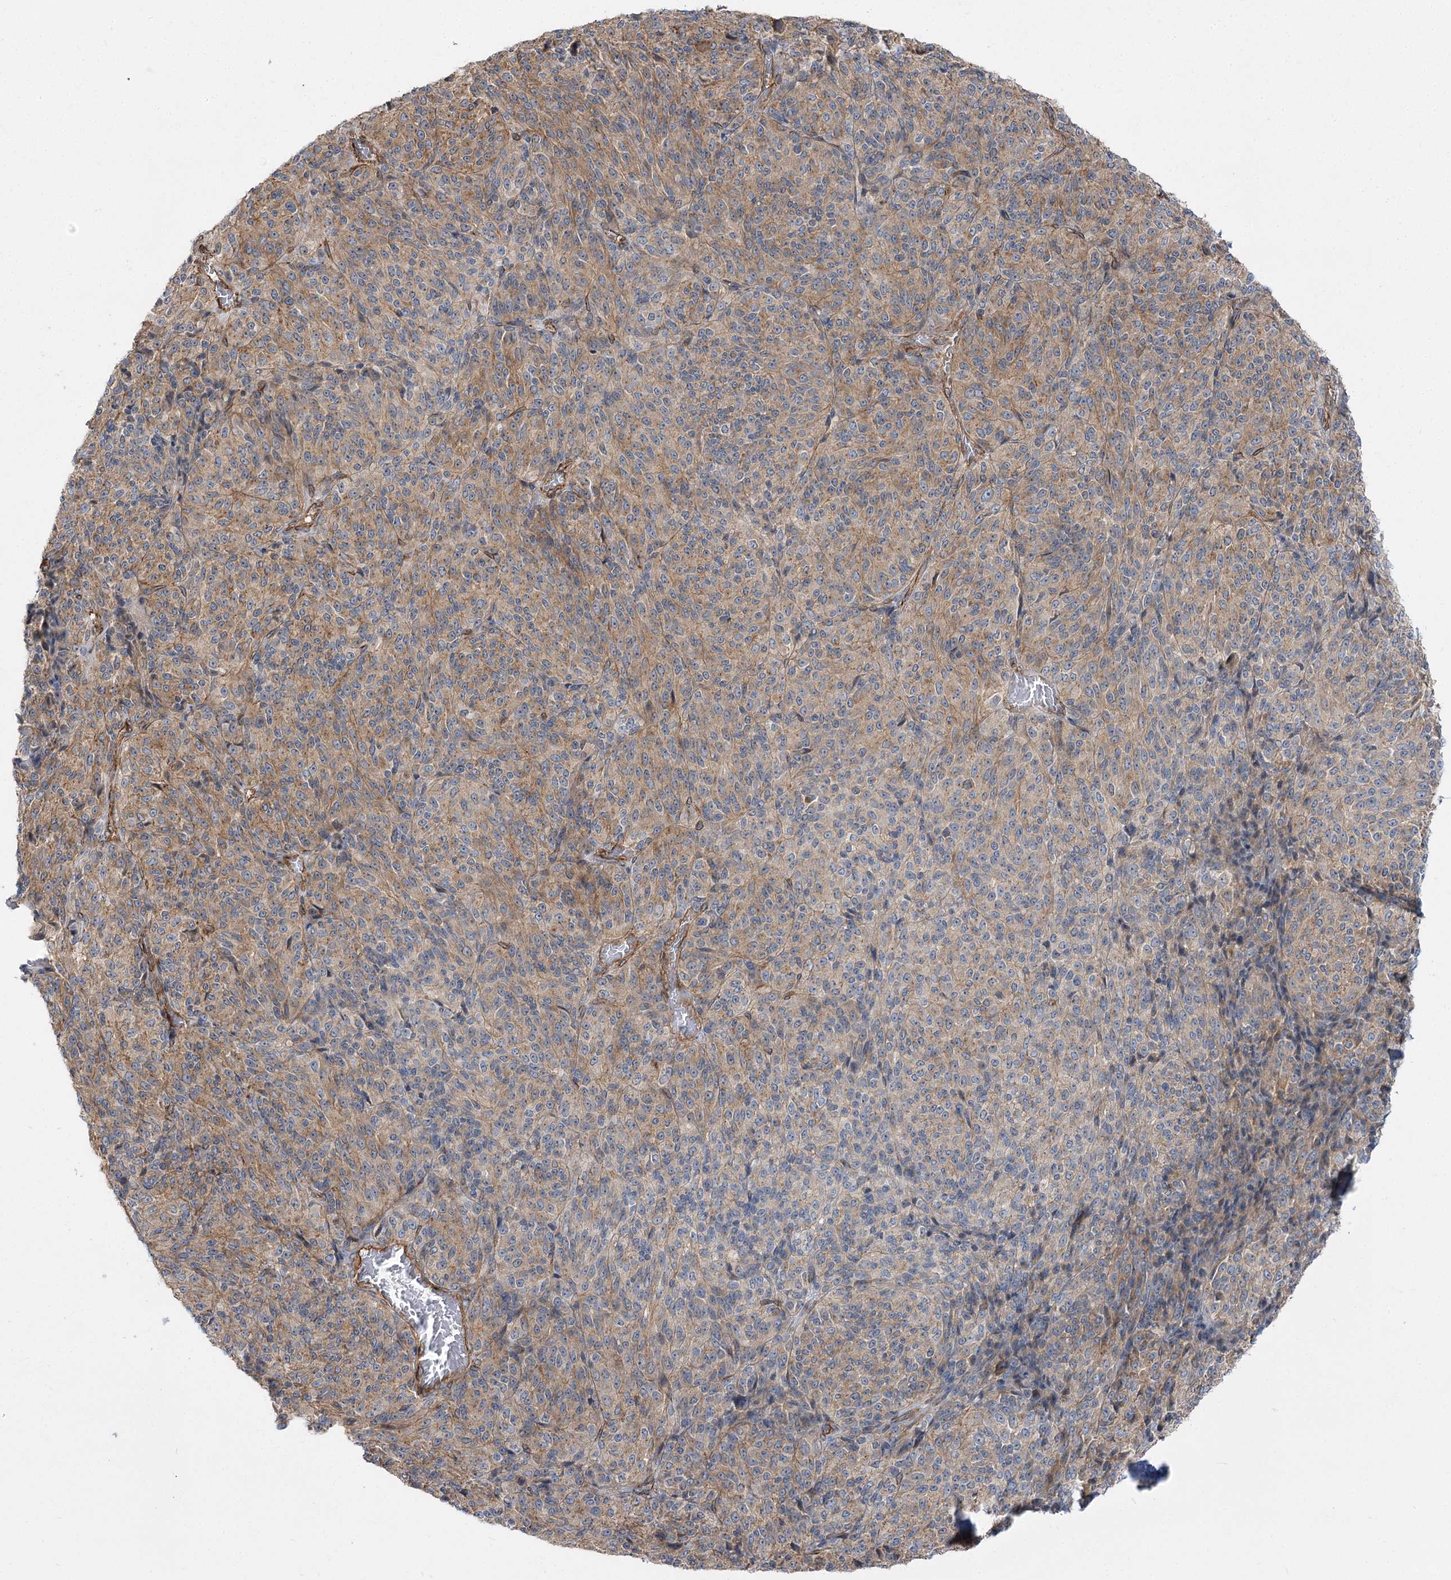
{"staining": {"intensity": "weak", "quantity": ">75%", "location": "cytoplasmic/membranous"}, "tissue": "melanoma", "cell_type": "Tumor cells", "image_type": "cancer", "snomed": [{"axis": "morphology", "description": "Malignant melanoma, Metastatic site"}, {"axis": "topography", "description": "Brain"}], "caption": "Melanoma stained with a protein marker displays weak staining in tumor cells.", "gene": "SH3BP5L", "patient": {"sex": "female", "age": 56}}